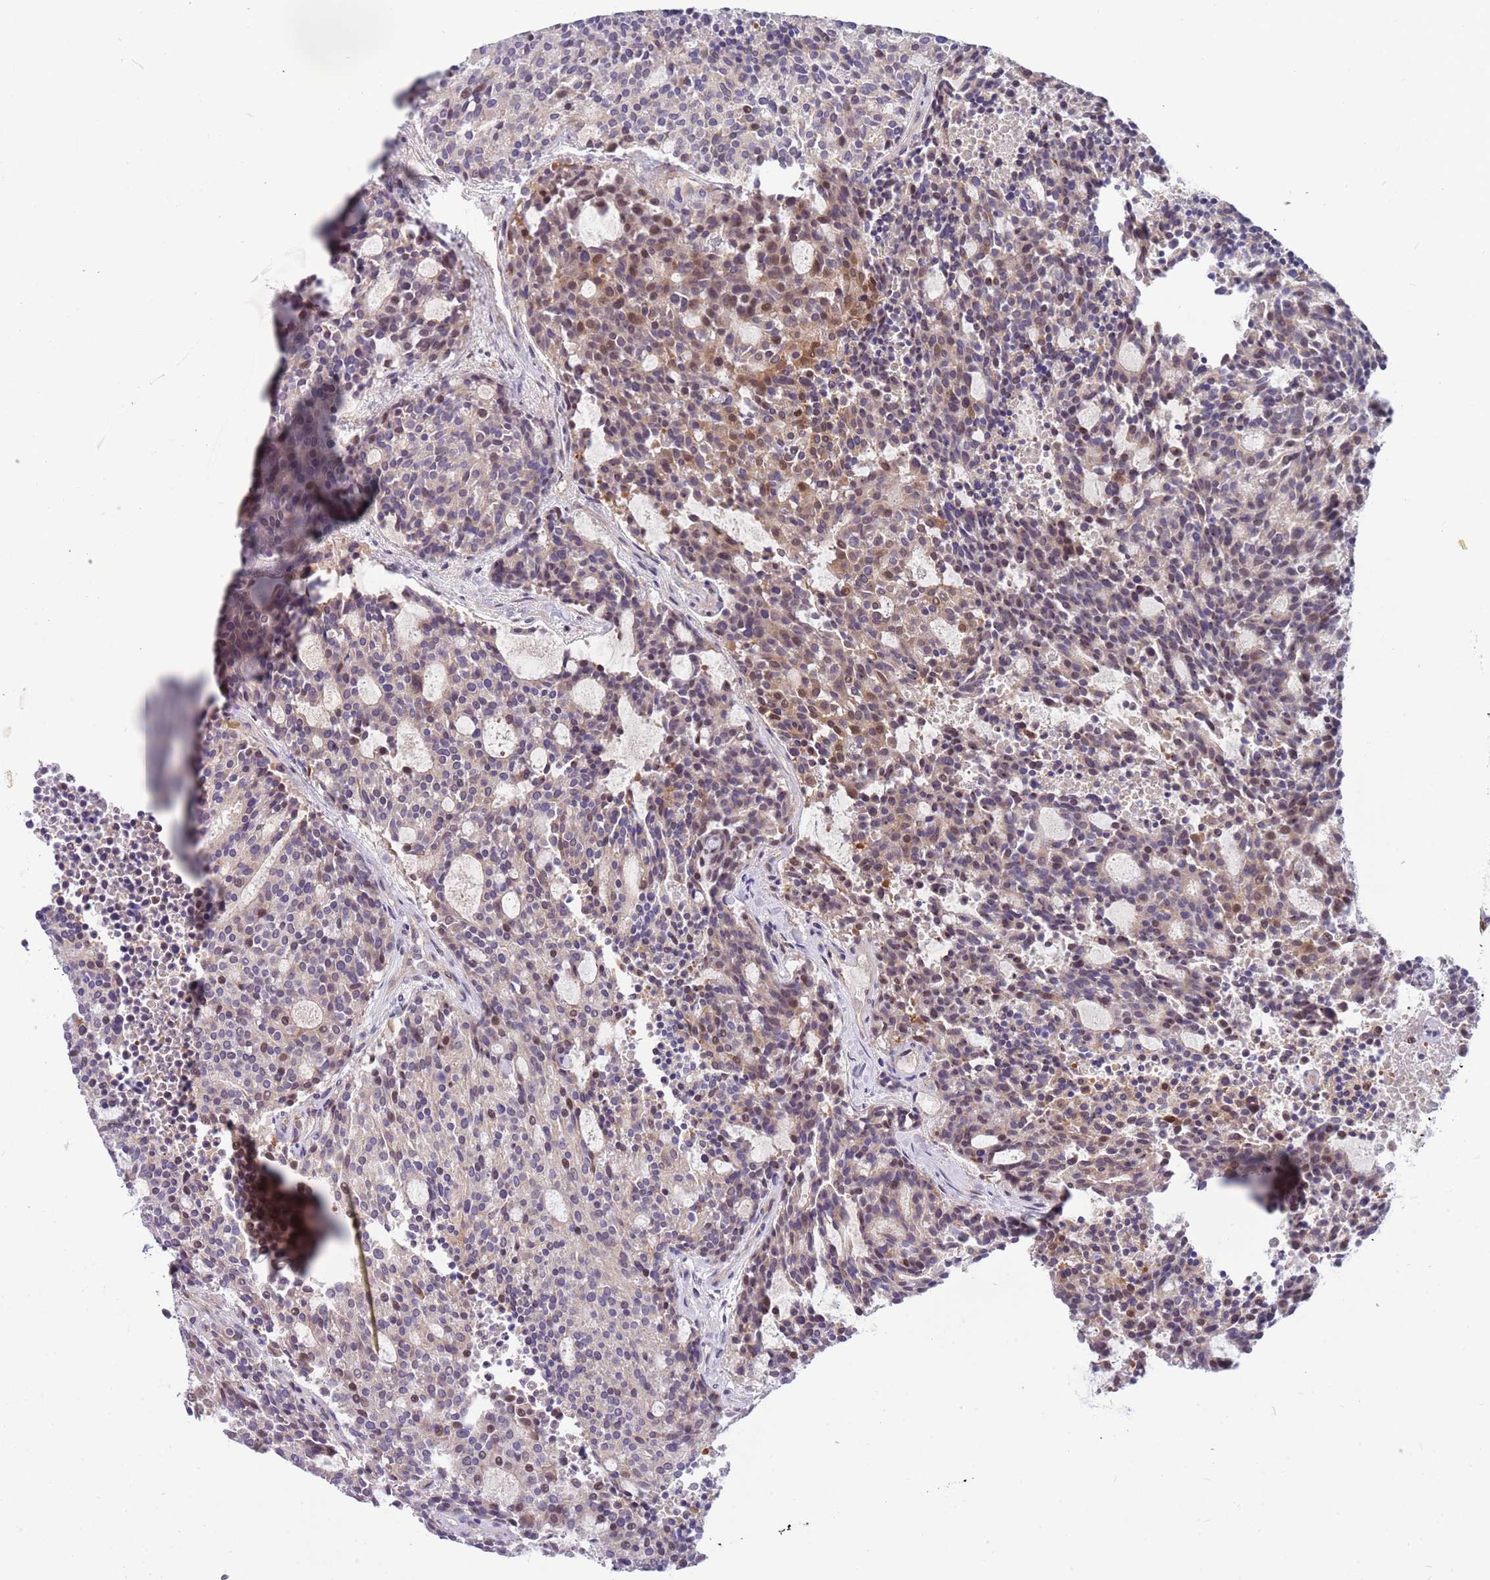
{"staining": {"intensity": "moderate", "quantity": "<25%", "location": "cytoplasmic/membranous,nuclear"}, "tissue": "carcinoid", "cell_type": "Tumor cells", "image_type": "cancer", "snomed": [{"axis": "morphology", "description": "Carcinoid, malignant, NOS"}, {"axis": "topography", "description": "Pancreas"}], "caption": "A low amount of moderate cytoplasmic/membranous and nuclear positivity is appreciated in approximately <25% of tumor cells in malignant carcinoid tissue.", "gene": "ITGB6", "patient": {"sex": "female", "age": 54}}